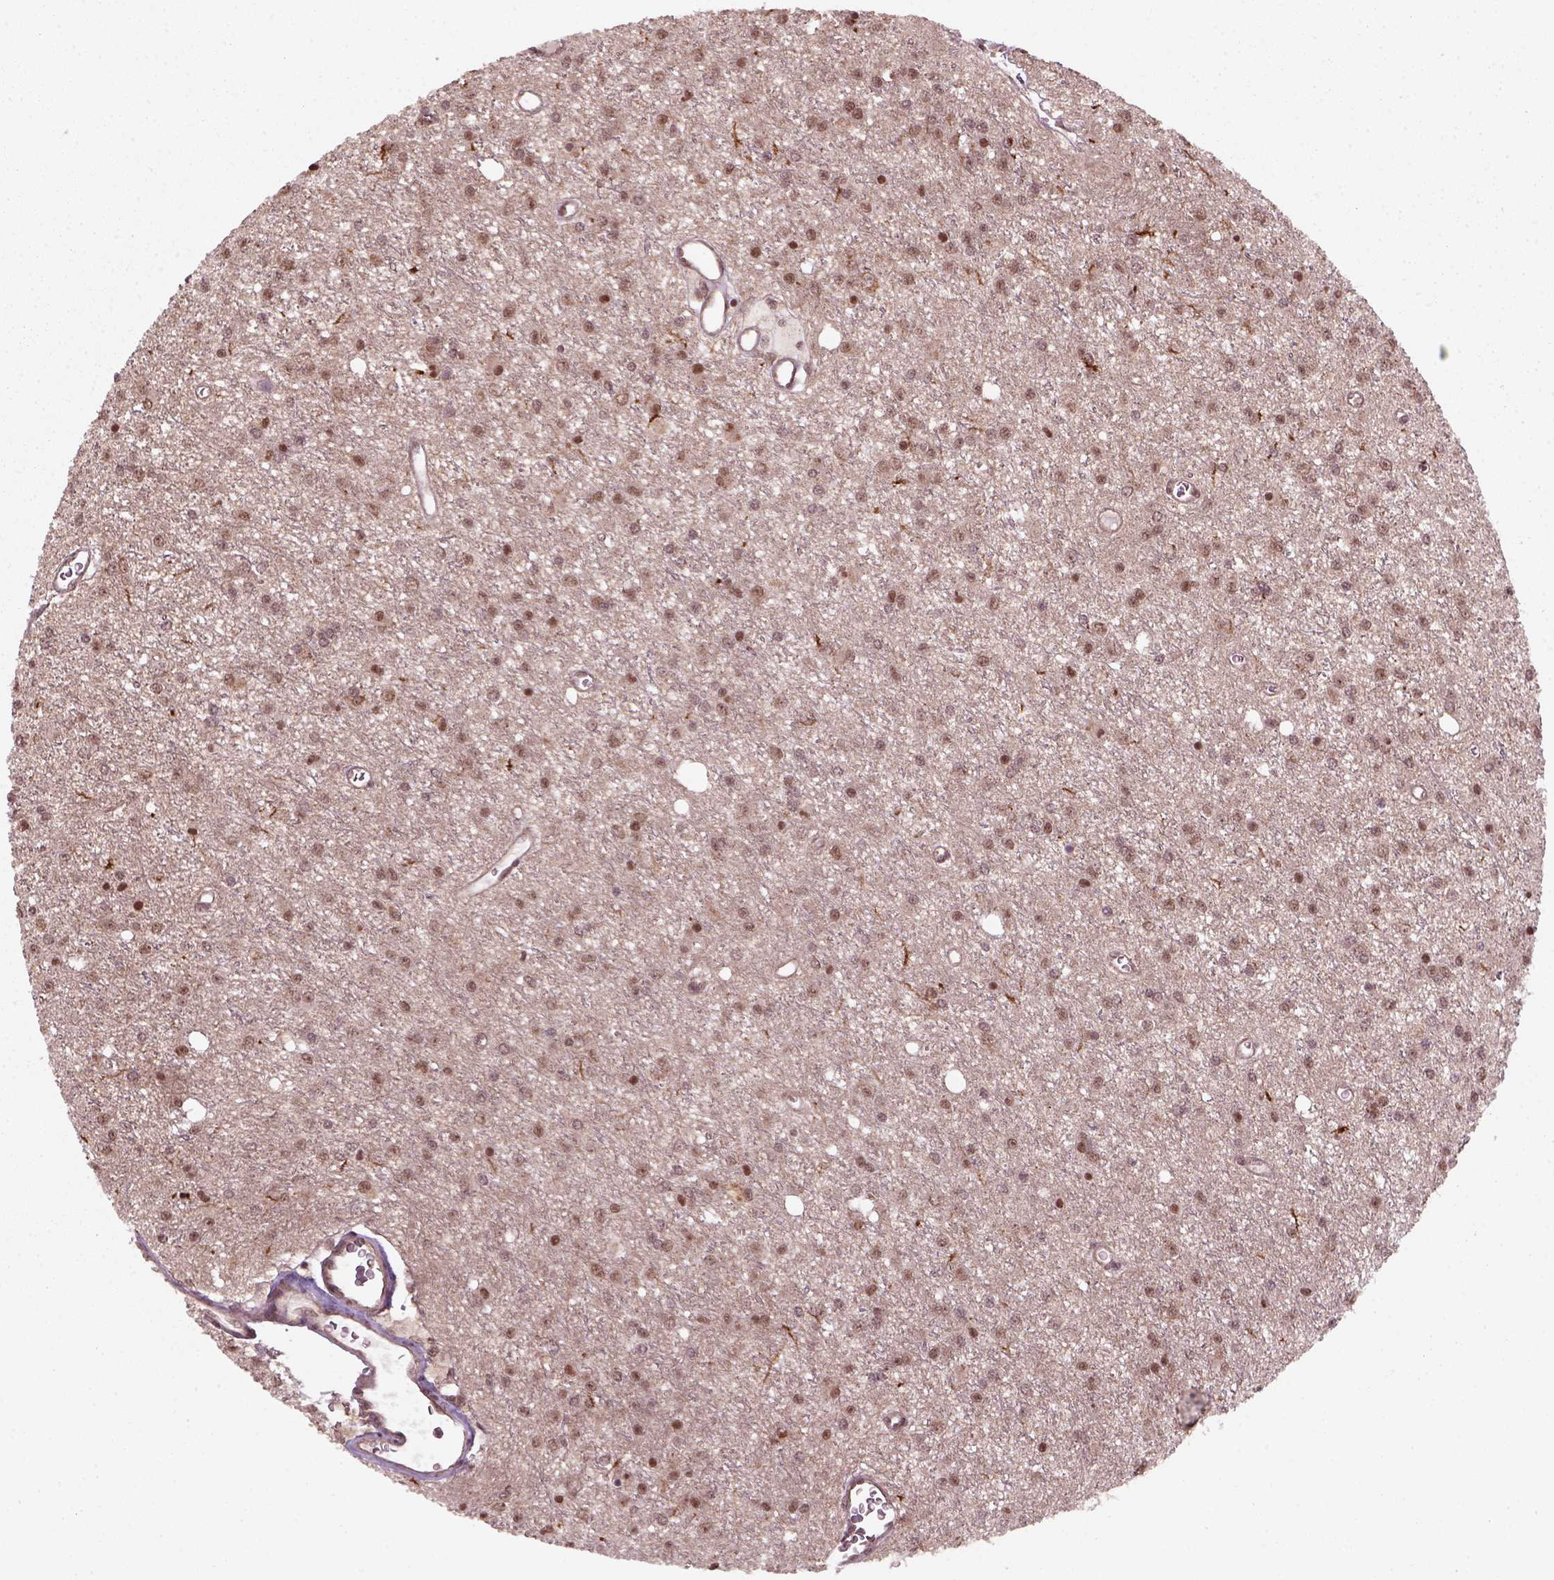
{"staining": {"intensity": "moderate", "quantity": ">75%", "location": "cytoplasmic/membranous,nuclear"}, "tissue": "glioma", "cell_type": "Tumor cells", "image_type": "cancer", "snomed": [{"axis": "morphology", "description": "Glioma, malignant, Low grade"}, {"axis": "topography", "description": "Brain"}], "caption": "Immunohistochemistry (DAB) staining of human malignant glioma (low-grade) demonstrates moderate cytoplasmic/membranous and nuclear protein positivity in approximately >75% of tumor cells.", "gene": "NUDT9", "patient": {"sex": "female", "age": 45}}